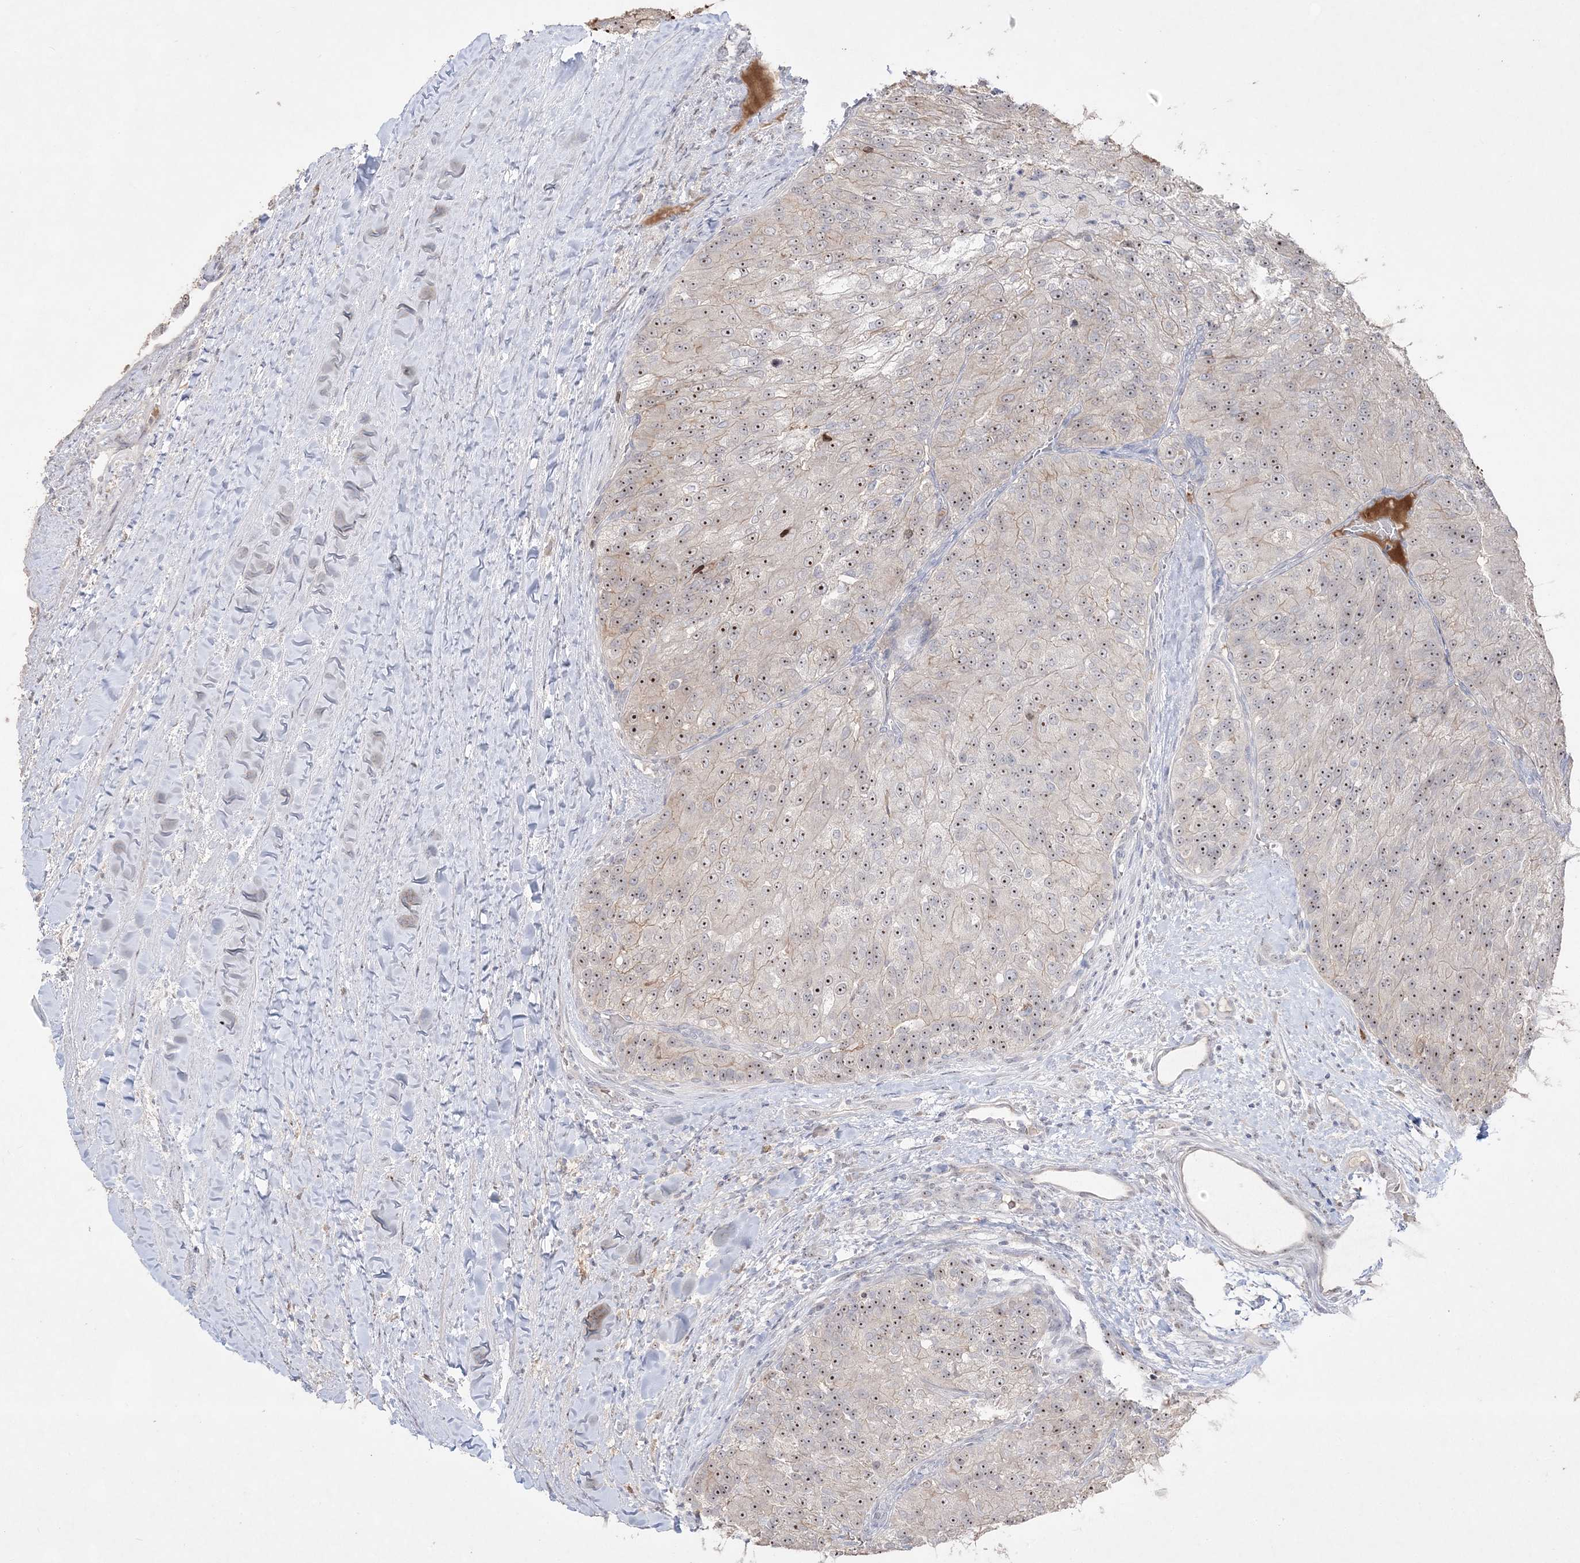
{"staining": {"intensity": "moderate", "quantity": "25%-75%", "location": "nuclear"}, "tissue": "renal cancer", "cell_type": "Tumor cells", "image_type": "cancer", "snomed": [{"axis": "morphology", "description": "Adenocarcinoma, NOS"}, {"axis": "topography", "description": "Kidney"}], "caption": "IHC image of human adenocarcinoma (renal) stained for a protein (brown), which displays medium levels of moderate nuclear staining in about 25%-75% of tumor cells.", "gene": "NOP16", "patient": {"sex": "female", "age": 63}}